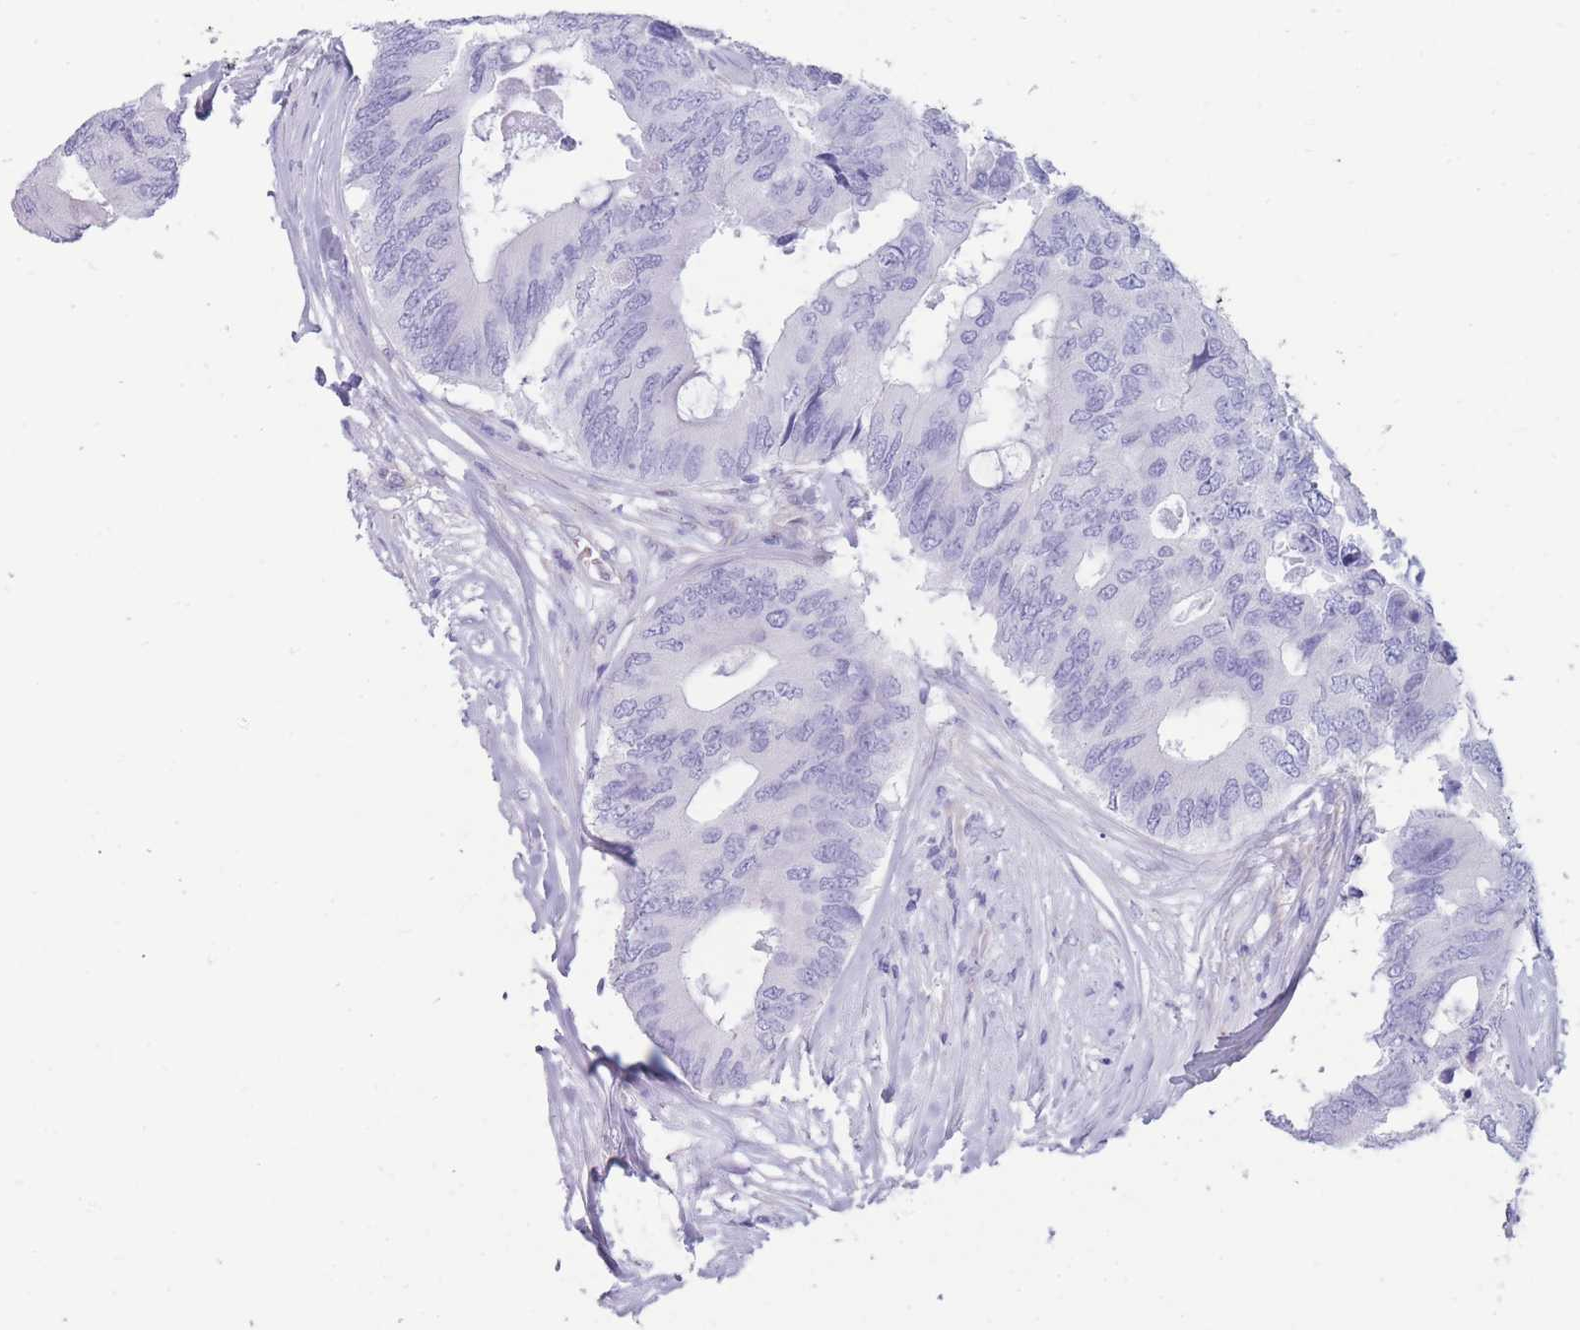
{"staining": {"intensity": "negative", "quantity": "none", "location": "none"}, "tissue": "colorectal cancer", "cell_type": "Tumor cells", "image_type": "cancer", "snomed": [{"axis": "morphology", "description": "Adenocarcinoma, NOS"}, {"axis": "topography", "description": "Colon"}], "caption": "Immunohistochemical staining of human adenocarcinoma (colorectal) reveals no significant expression in tumor cells.", "gene": "MTSS2", "patient": {"sex": "male", "age": 71}}